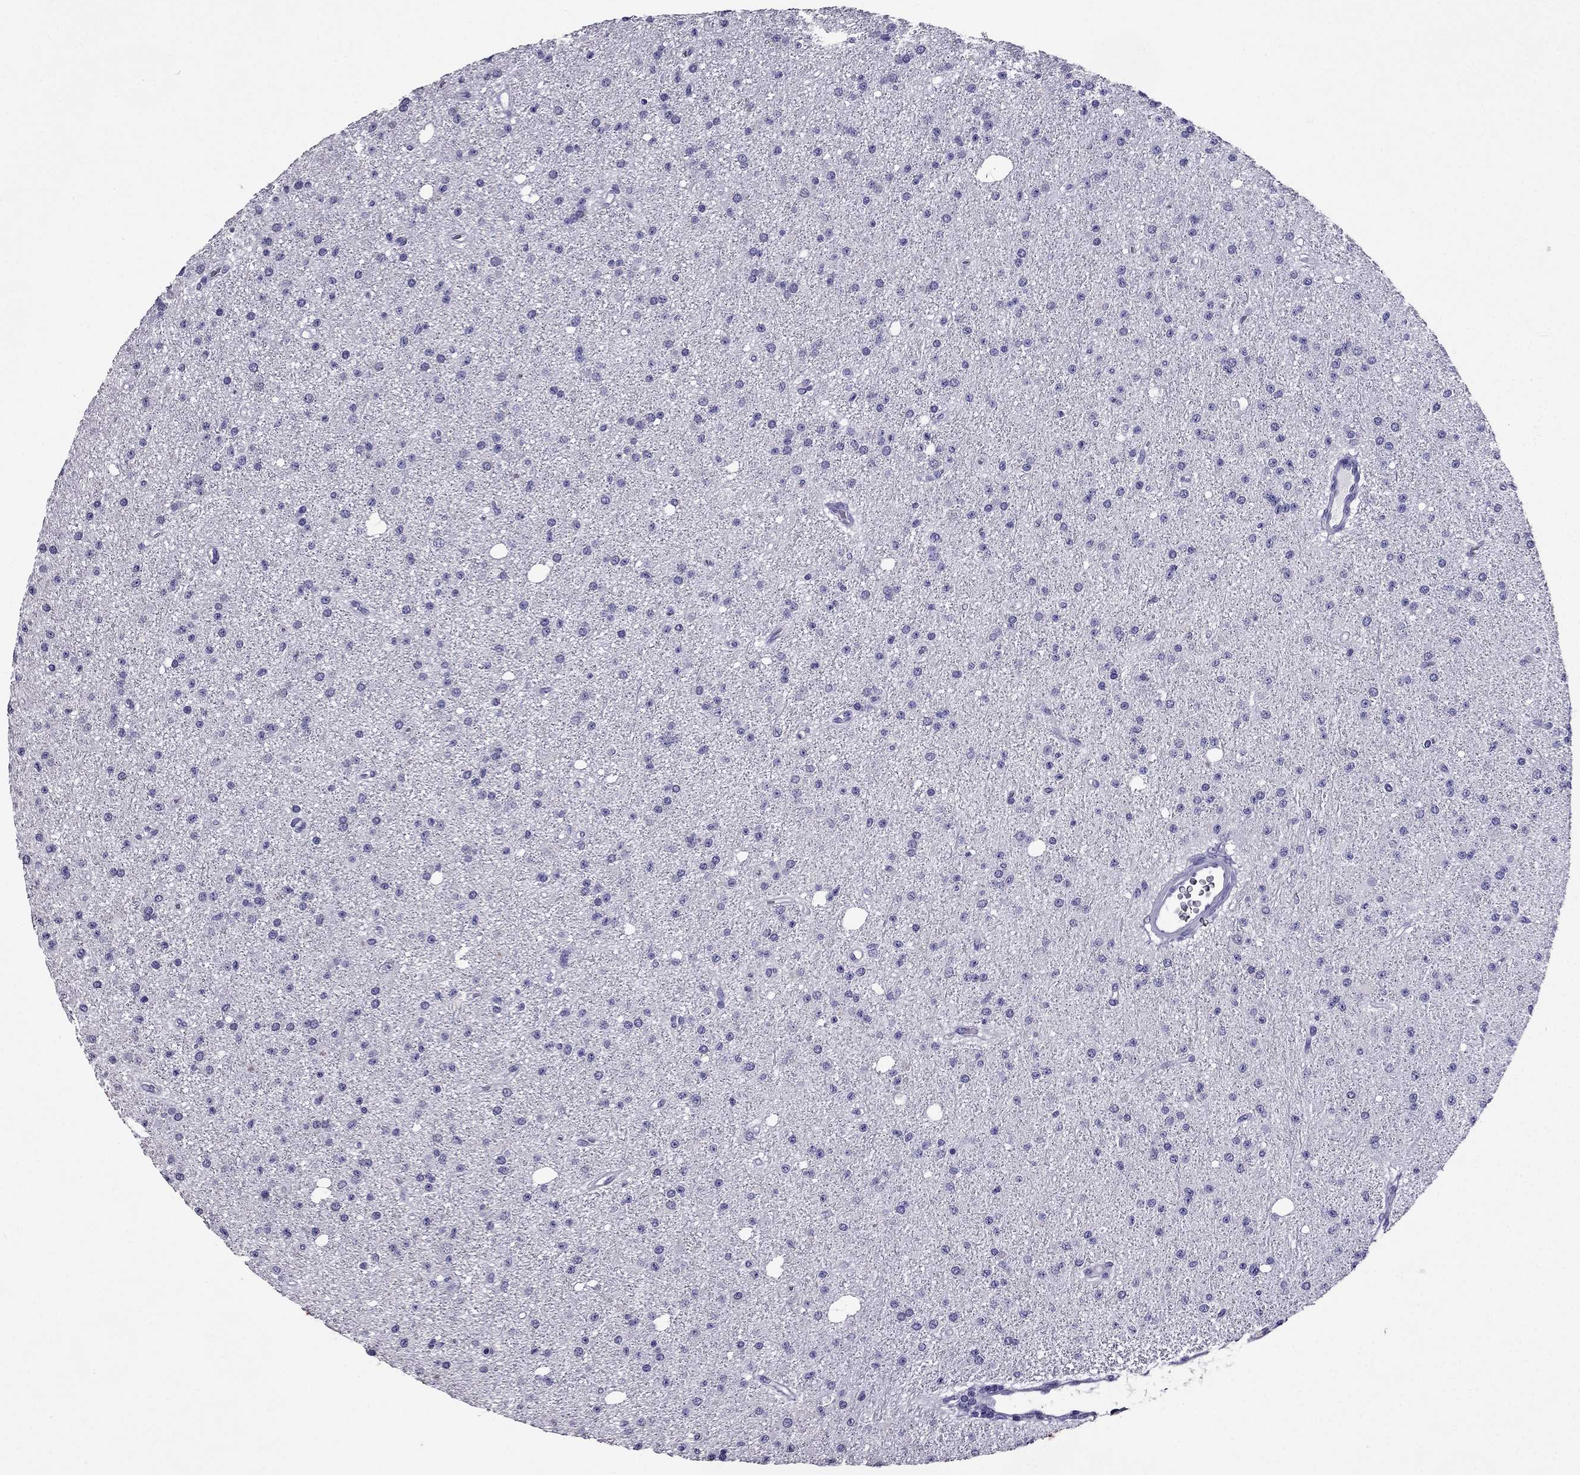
{"staining": {"intensity": "negative", "quantity": "none", "location": "none"}, "tissue": "glioma", "cell_type": "Tumor cells", "image_type": "cancer", "snomed": [{"axis": "morphology", "description": "Glioma, malignant, Low grade"}, {"axis": "topography", "description": "Brain"}], "caption": "IHC micrograph of neoplastic tissue: malignant glioma (low-grade) stained with DAB reveals no significant protein positivity in tumor cells.", "gene": "ZNF541", "patient": {"sex": "male", "age": 27}}